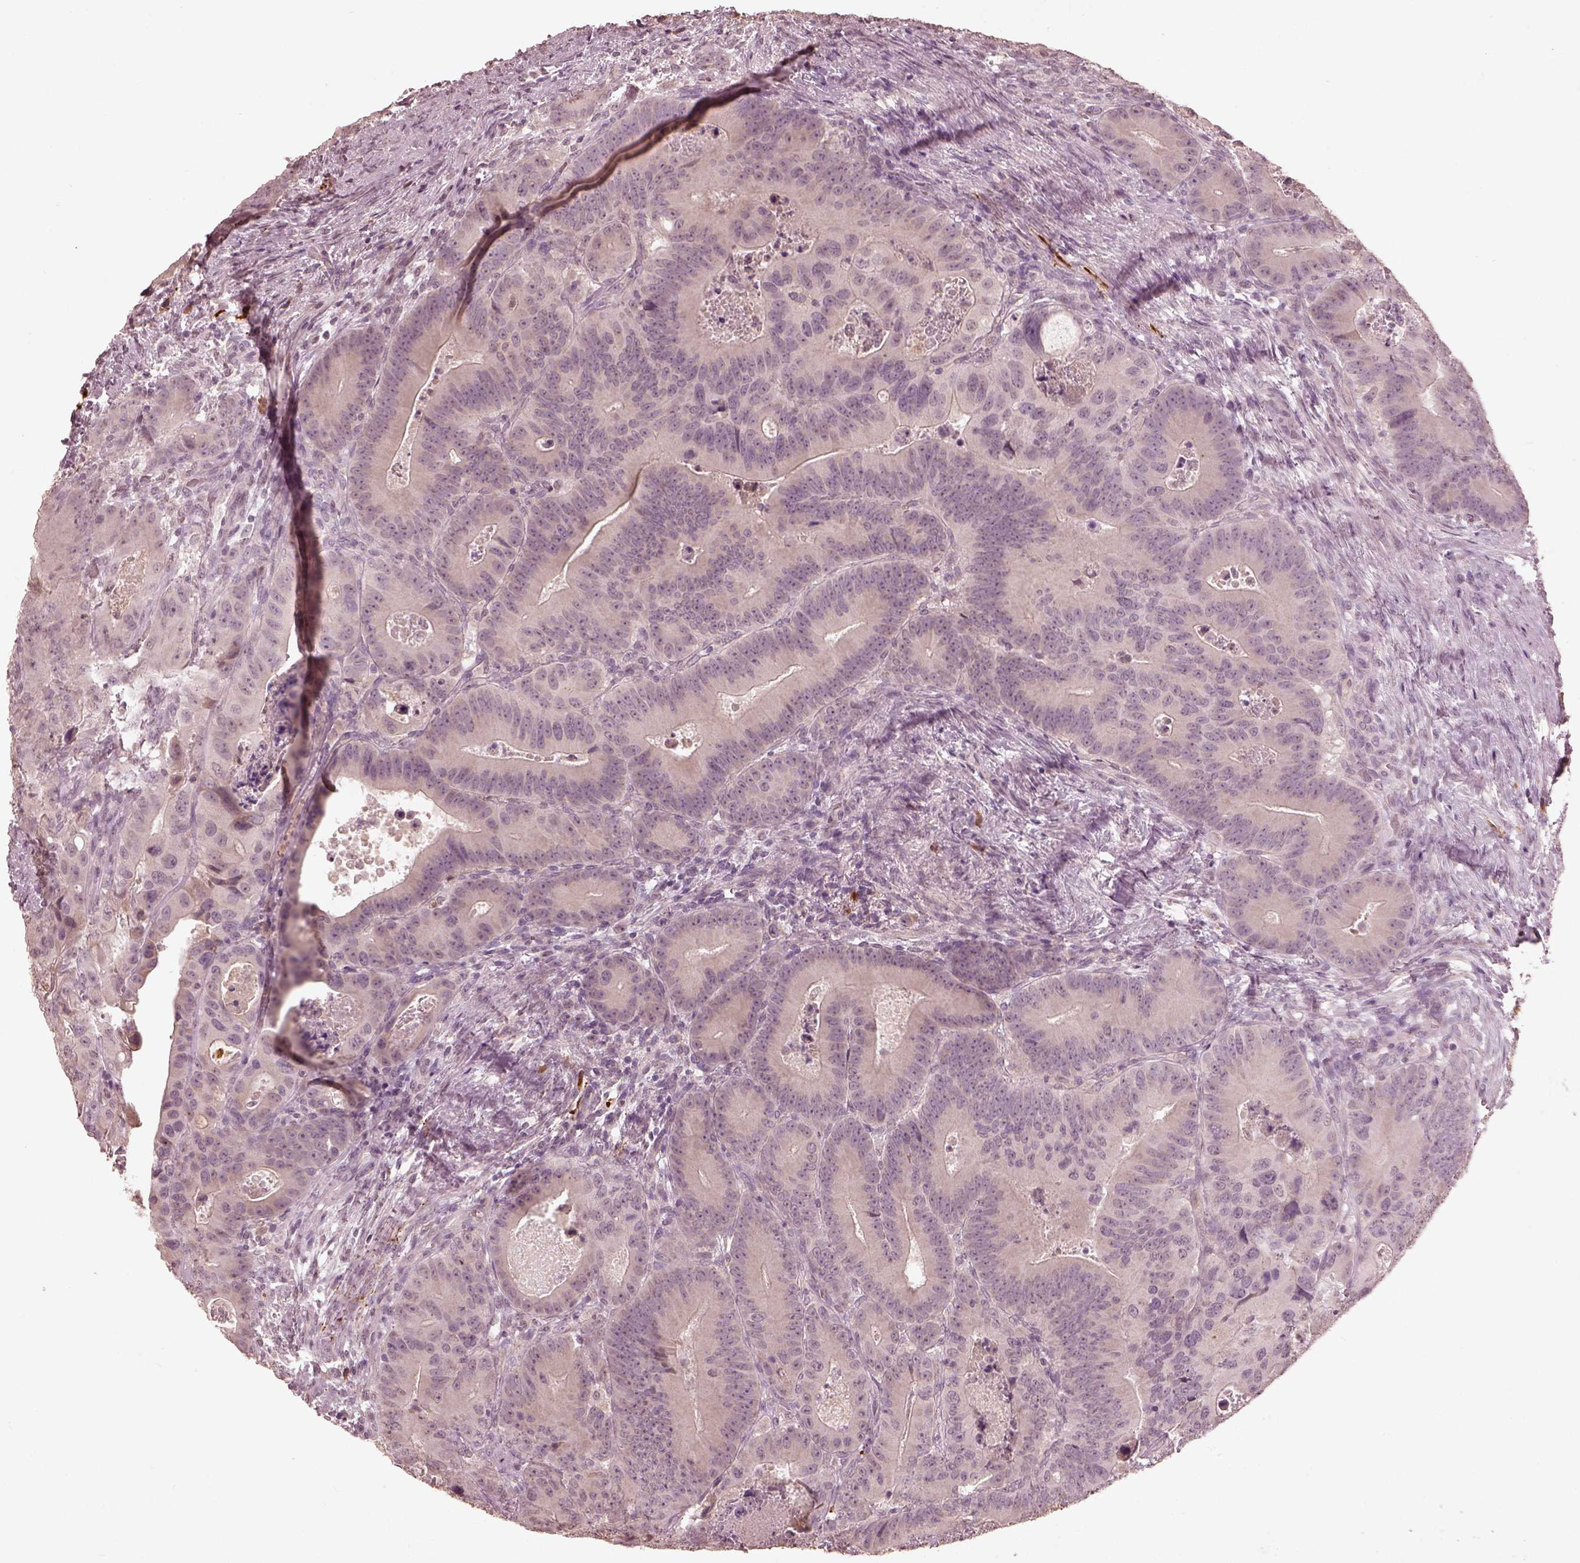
{"staining": {"intensity": "negative", "quantity": "none", "location": "none"}, "tissue": "colorectal cancer", "cell_type": "Tumor cells", "image_type": "cancer", "snomed": [{"axis": "morphology", "description": "Adenocarcinoma, NOS"}, {"axis": "topography", "description": "Rectum"}], "caption": "IHC image of adenocarcinoma (colorectal) stained for a protein (brown), which displays no expression in tumor cells. (Stains: DAB IHC with hematoxylin counter stain, Microscopy: brightfield microscopy at high magnification).", "gene": "CALR3", "patient": {"sex": "male", "age": 64}}